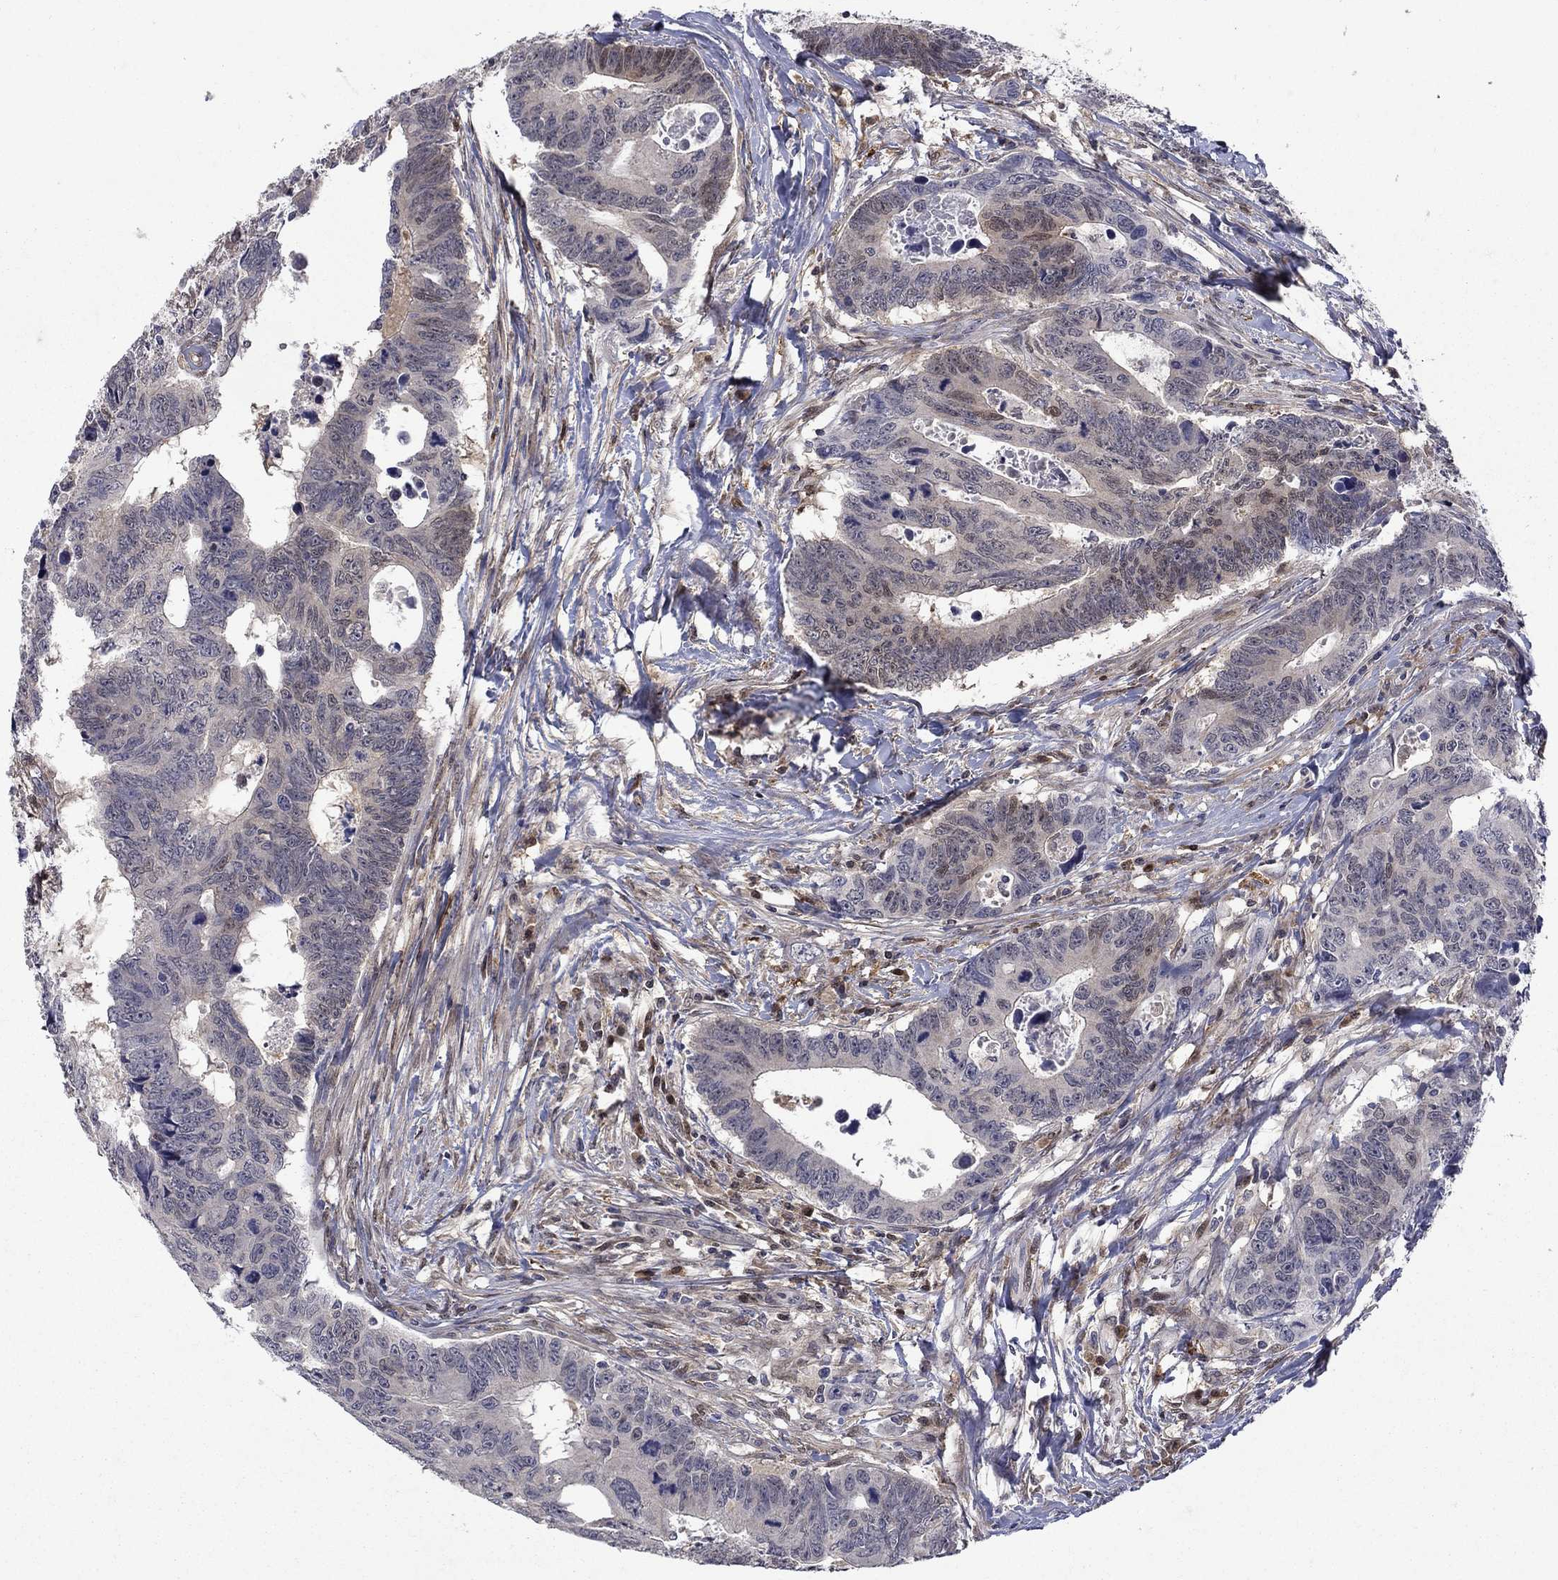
{"staining": {"intensity": "negative", "quantity": "none", "location": "none"}, "tissue": "colorectal cancer", "cell_type": "Tumor cells", "image_type": "cancer", "snomed": [{"axis": "morphology", "description": "Adenocarcinoma, NOS"}, {"axis": "topography", "description": "Colon"}], "caption": "The histopathology image reveals no significant staining in tumor cells of colorectal adenocarcinoma.", "gene": "CBR1", "patient": {"sex": "female", "age": 77}}